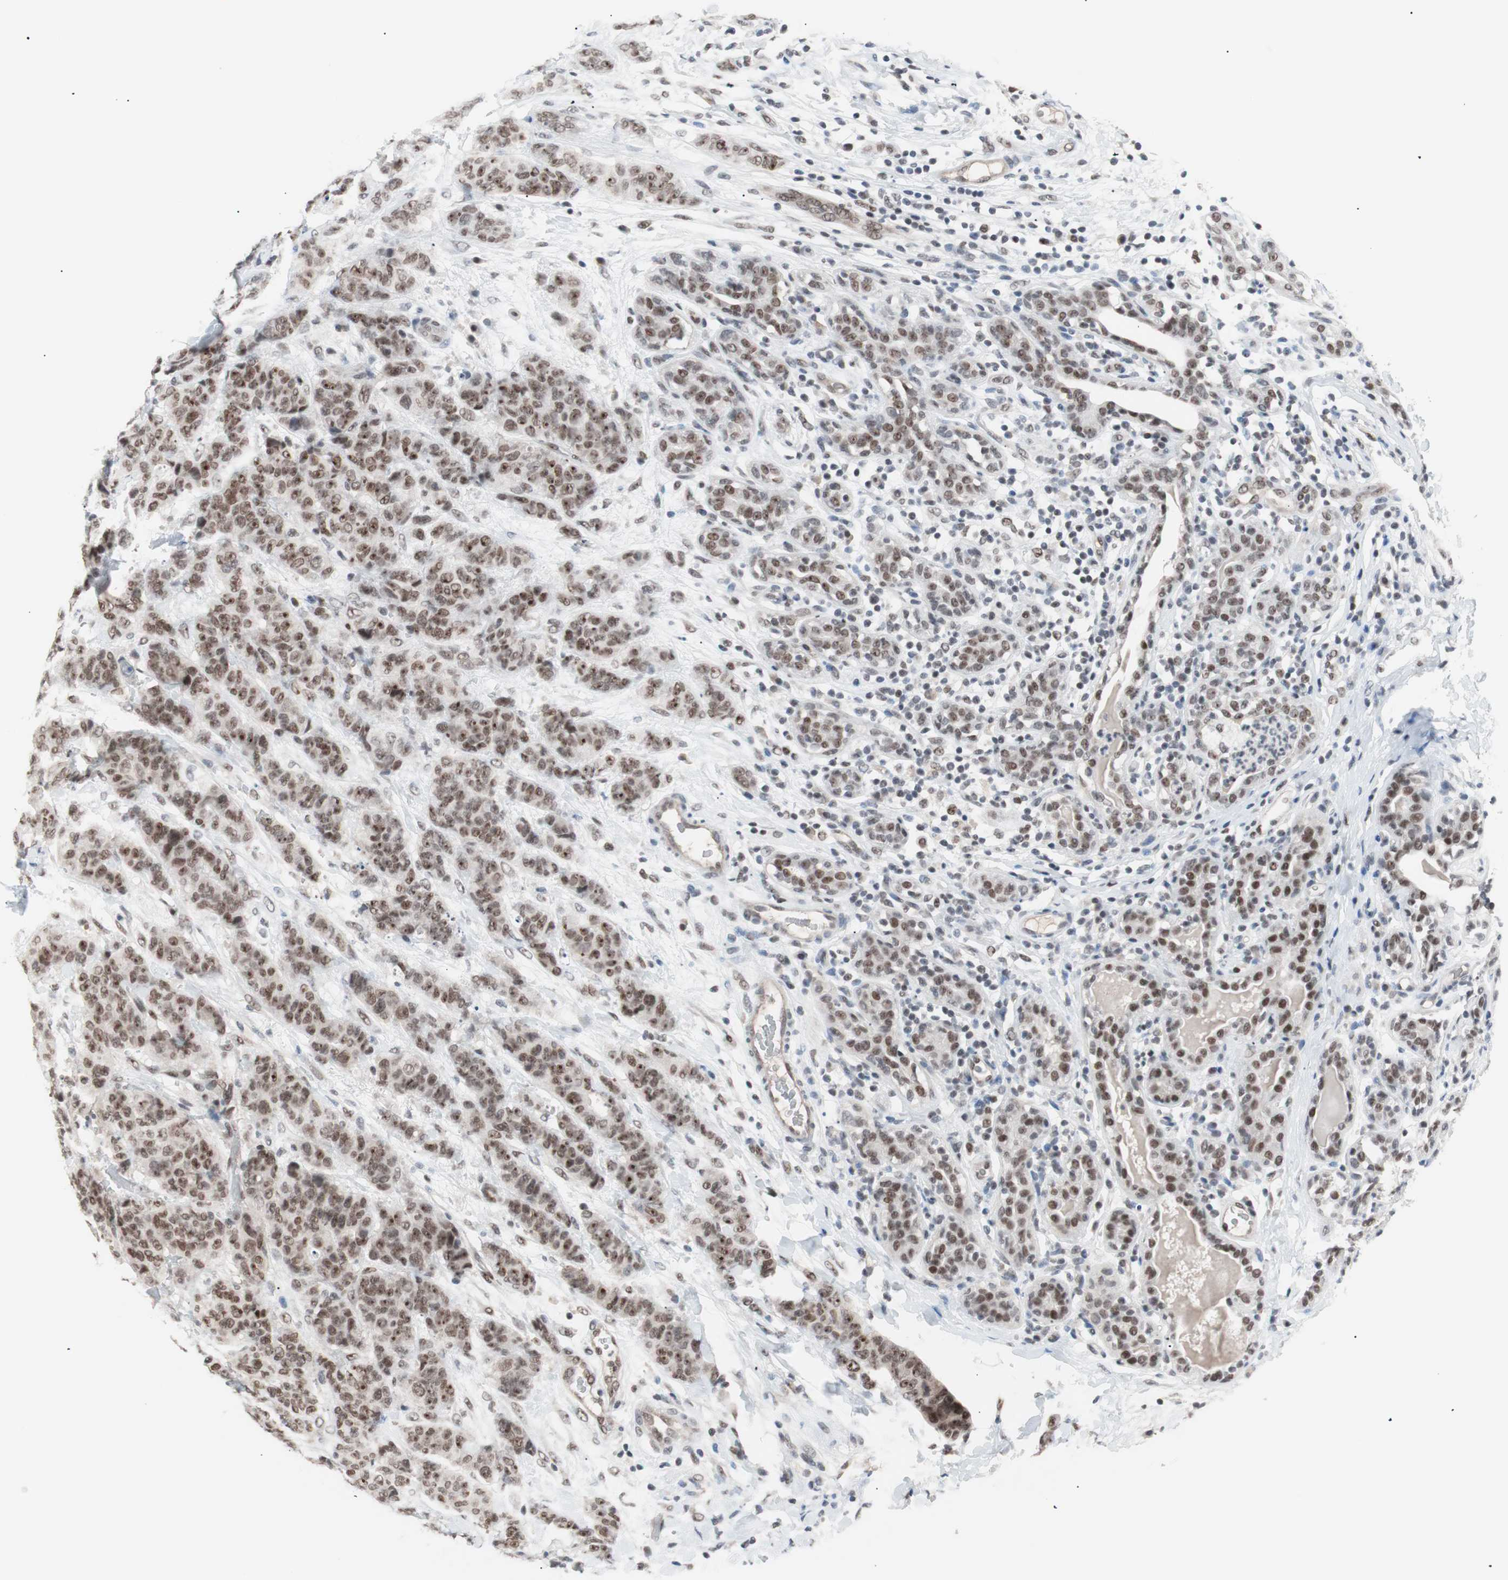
{"staining": {"intensity": "moderate", "quantity": ">75%", "location": "nuclear"}, "tissue": "breast cancer", "cell_type": "Tumor cells", "image_type": "cancer", "snomed": [{"axis": "morphology", "description": "Duct carcinoma"}, {"axis": "topography", "description": "Breast"}], "caption": "IHC micrograph of neoplastic tissue: human breast cancer stained using immunohistochemistry (IHC) displays medium levels of moderate protein expression localized specifically in the nuclear of tumor cells, appearing as a nuclear brown color.", "gene": "LIG3", "patient": {"sex": "female", "age": 40}}